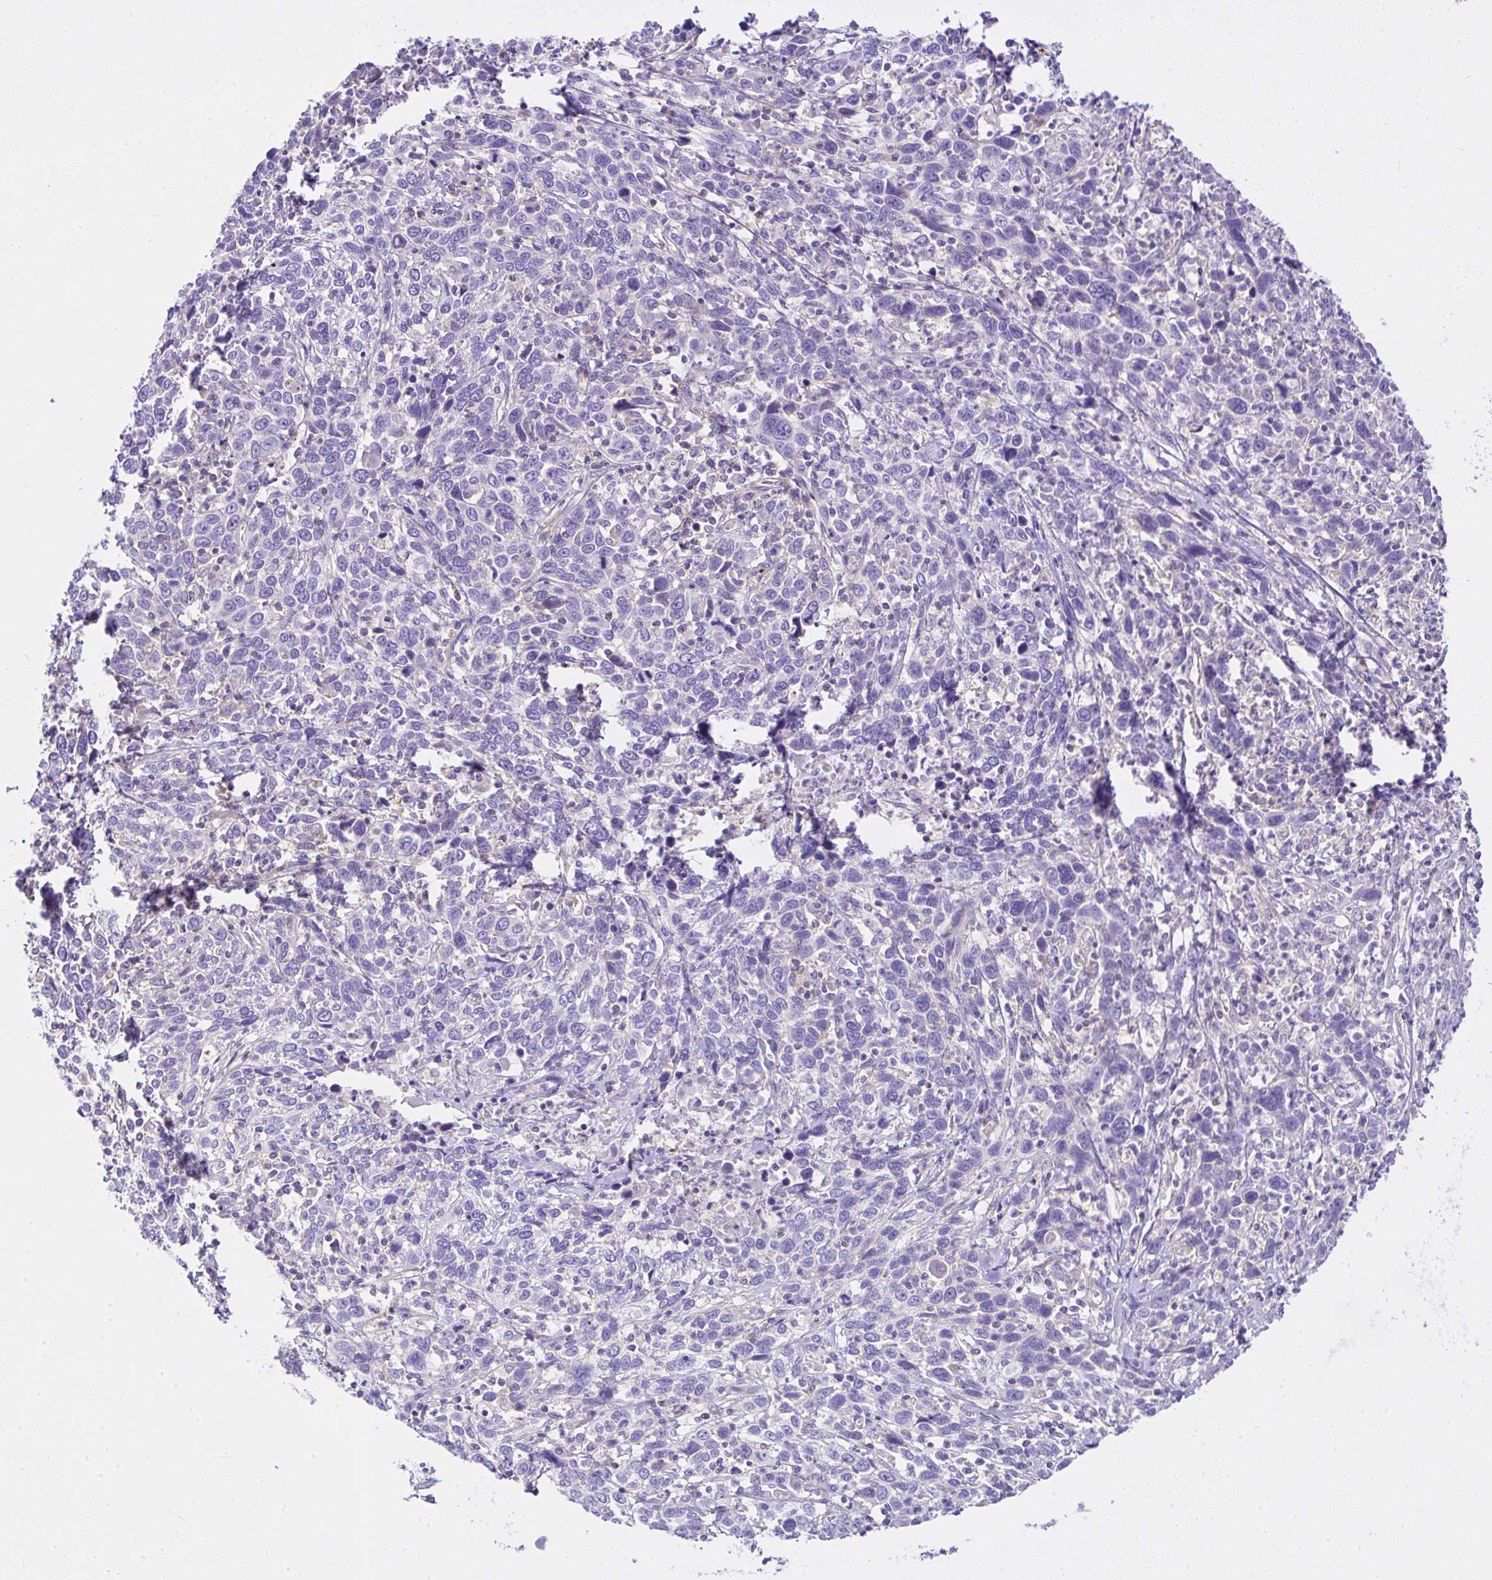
{"staining": {"intensity": "negative", "quantity": "none", "location": "none"}, "tissue": "cervical cancer", "cell_type": "Tumor cells", "image_type": "cancer", "snomed": [{"axis": "morphology", "description": "Squamous cell carcinoma, NOS"}, {"axis": "topography", "description": "Cervix"}], "caption": "DAB immunohistochemical staining of human cervical squamous cell carcinoma shows no significant expression in tumor cells.", "gene": "CCDC142", "patient": {"sex": "female", "age": 46}}